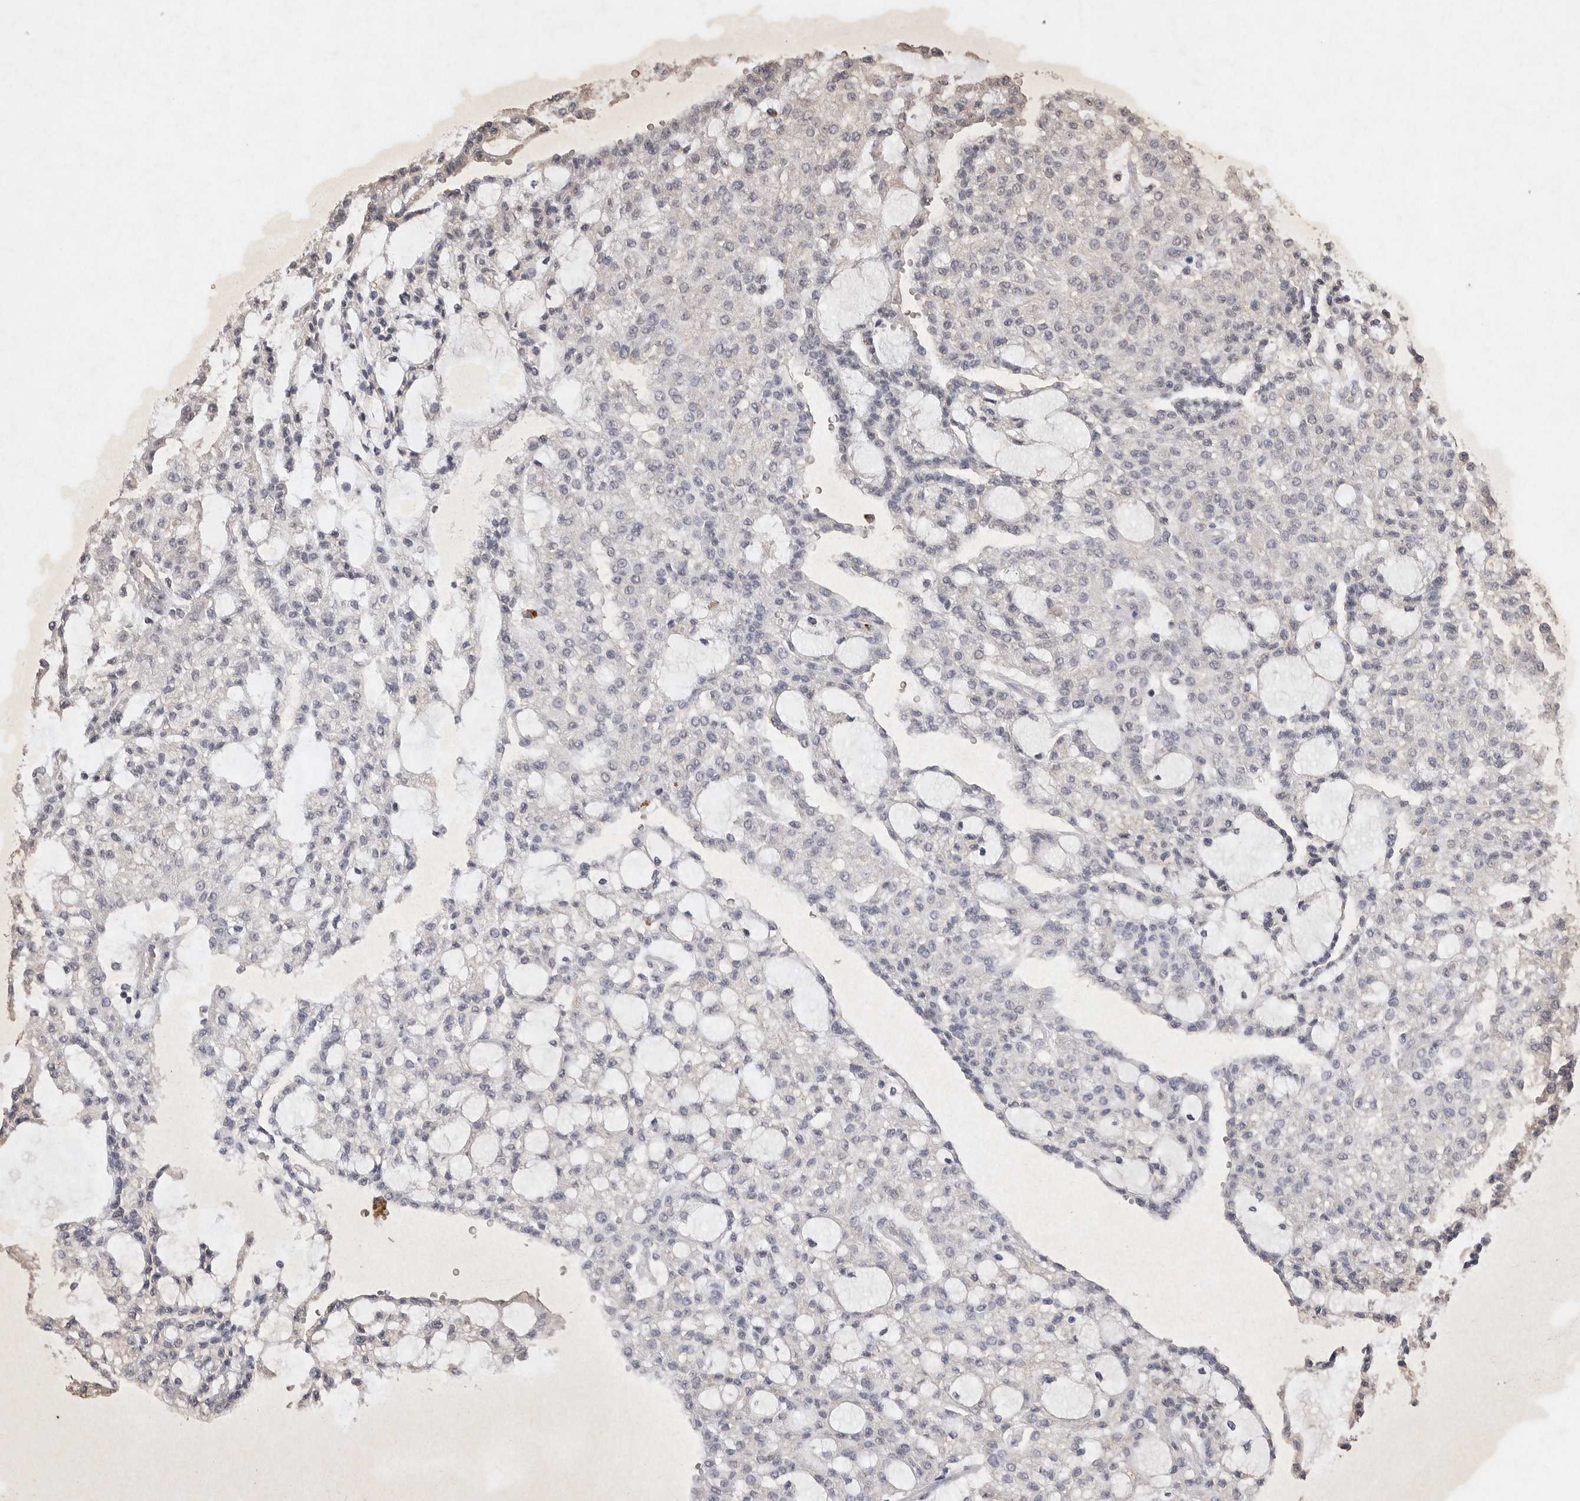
{"staining": {"intensity": "negative", "quantity": "none", "location": "none"}, "tissue": "renal cancer", "cell_type": "Tumor cells", "image_type": "cancer", "snomed": [{"axis": "morphology", "description": "Adenocarcinoma, NOS"}, {"axis": "topography", "description": "Kidney"}], "caption": "This is a micrograph of immunohistochemistry staining of adenocarcinoma (renal), which shows no positivity in tumor cells.", "gene": "APLNR", "patient": {"sex": "male", "age": 63}}